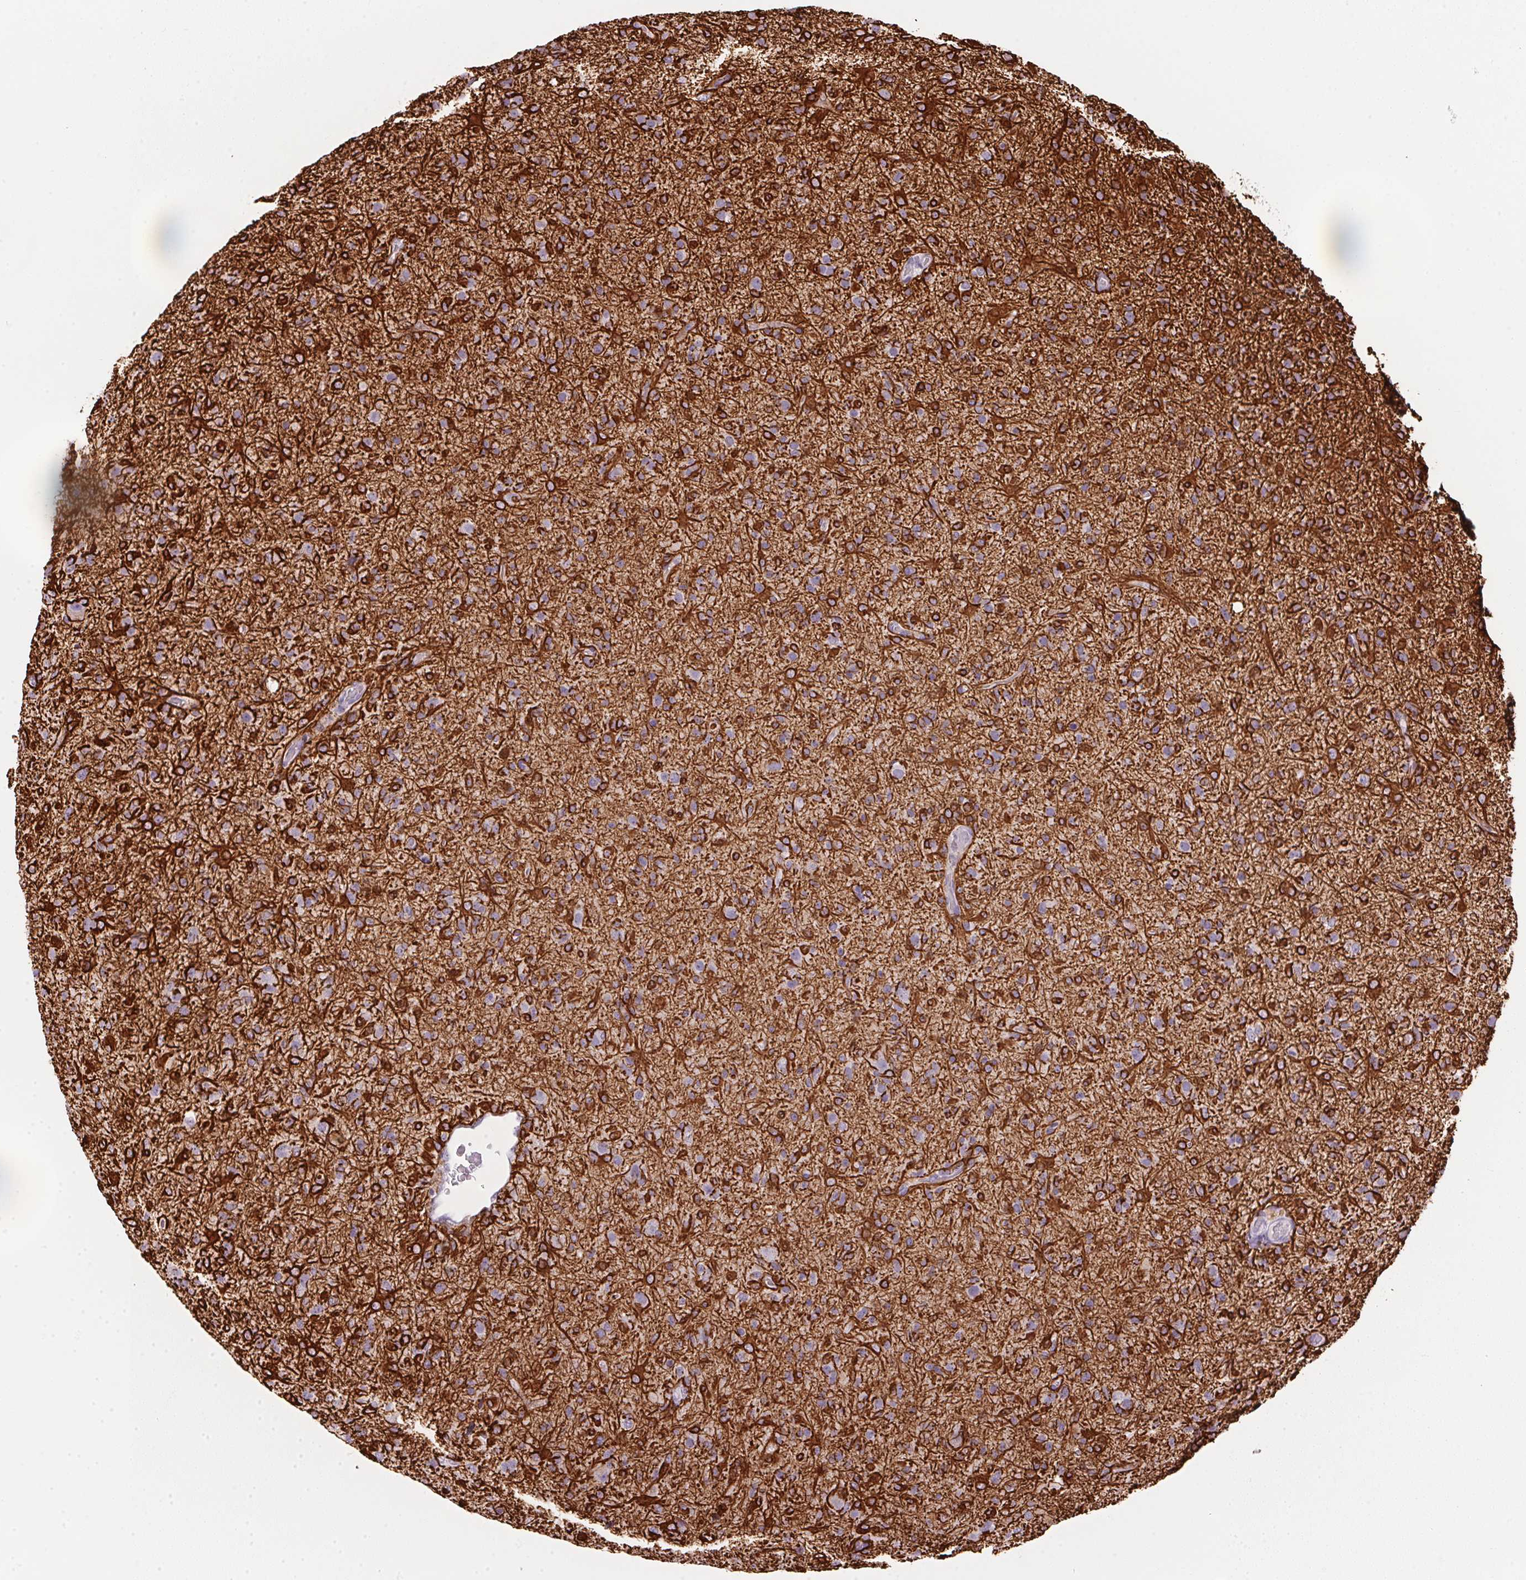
{"staining": {"intensity": "strong", "quantity": "<25%", "location": "cytoplasmic/membranous"}, "tissue": "glioma", "cell_type": "Tumor cells", "image_type": "cancer", "snomed": [{"axis": "morphology", "description": "Glioma, malignant, Low grade"}, {"axis": "topography", "description": "Brain"}], "caption": "Glioma was stained to show a protein in brown. There is medium levels of strong cytoplasmic/membranous expression in approximately <25% of tumor cells.", "gene": "ECPAS", "patient": {"sex": "male", "age": 65}}